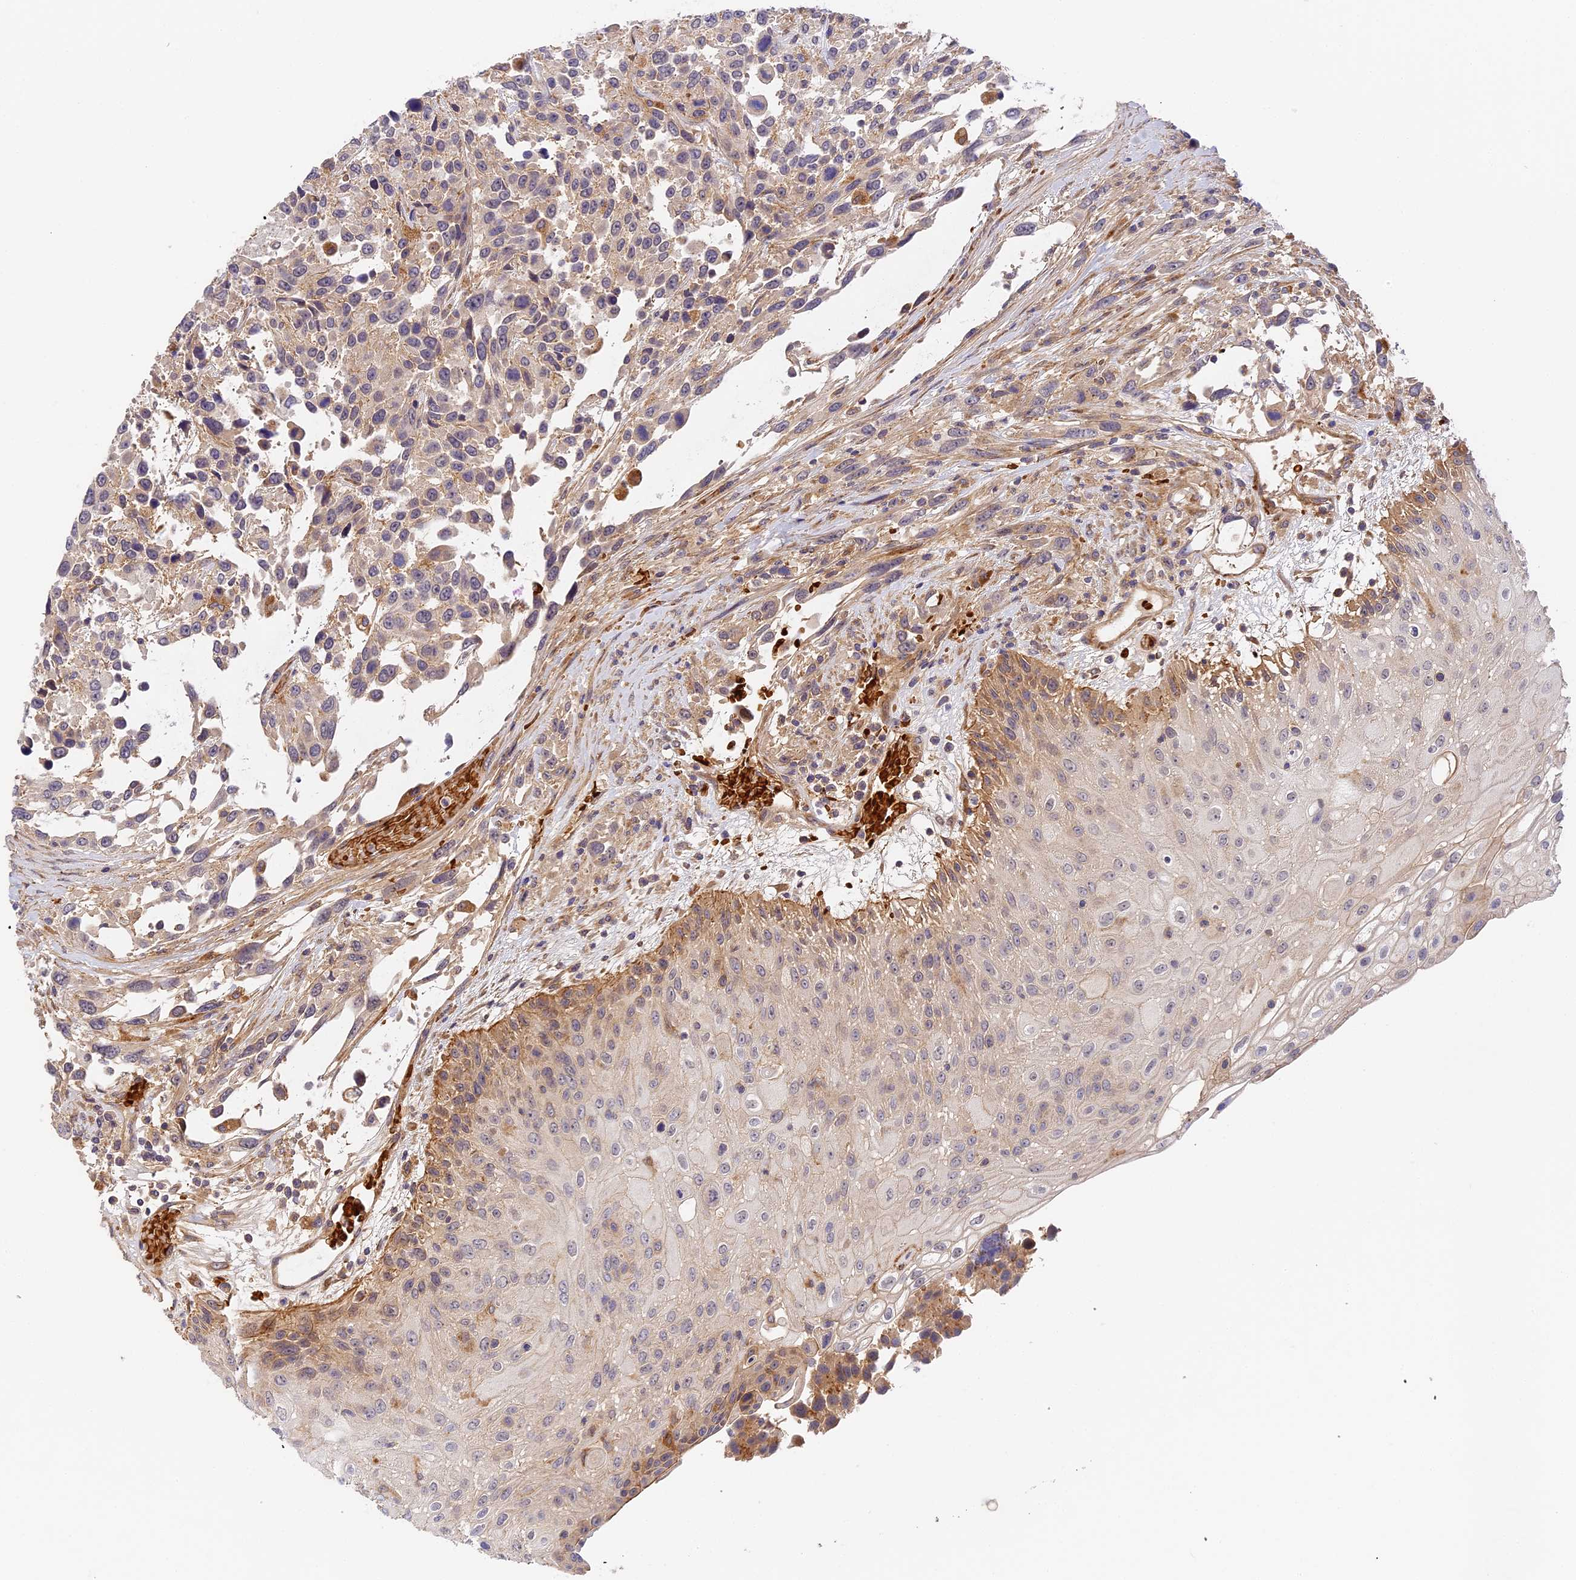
{"staining": {"intensity": "negative", "quantity": "none", "location": "none"}, "tissue": "urothelial cancer", "cell_type": "Tumor cells", "image_type": "cancer", "snomed": [{"axis": "morphology", "description": "Urothelial carcinoma, High grade"}, {"axis": "topography", "description": "Urinary bladder"}], "caption": "Immunohistochemistry (IHC) photomicrograph of neoplastic tissue: urothelial carcinoma (high-grade) stained with DAB shows no significant protein staining in tumor cells.", "gene": "MISP3", "patient": {"sex": "female", "age": 70}}